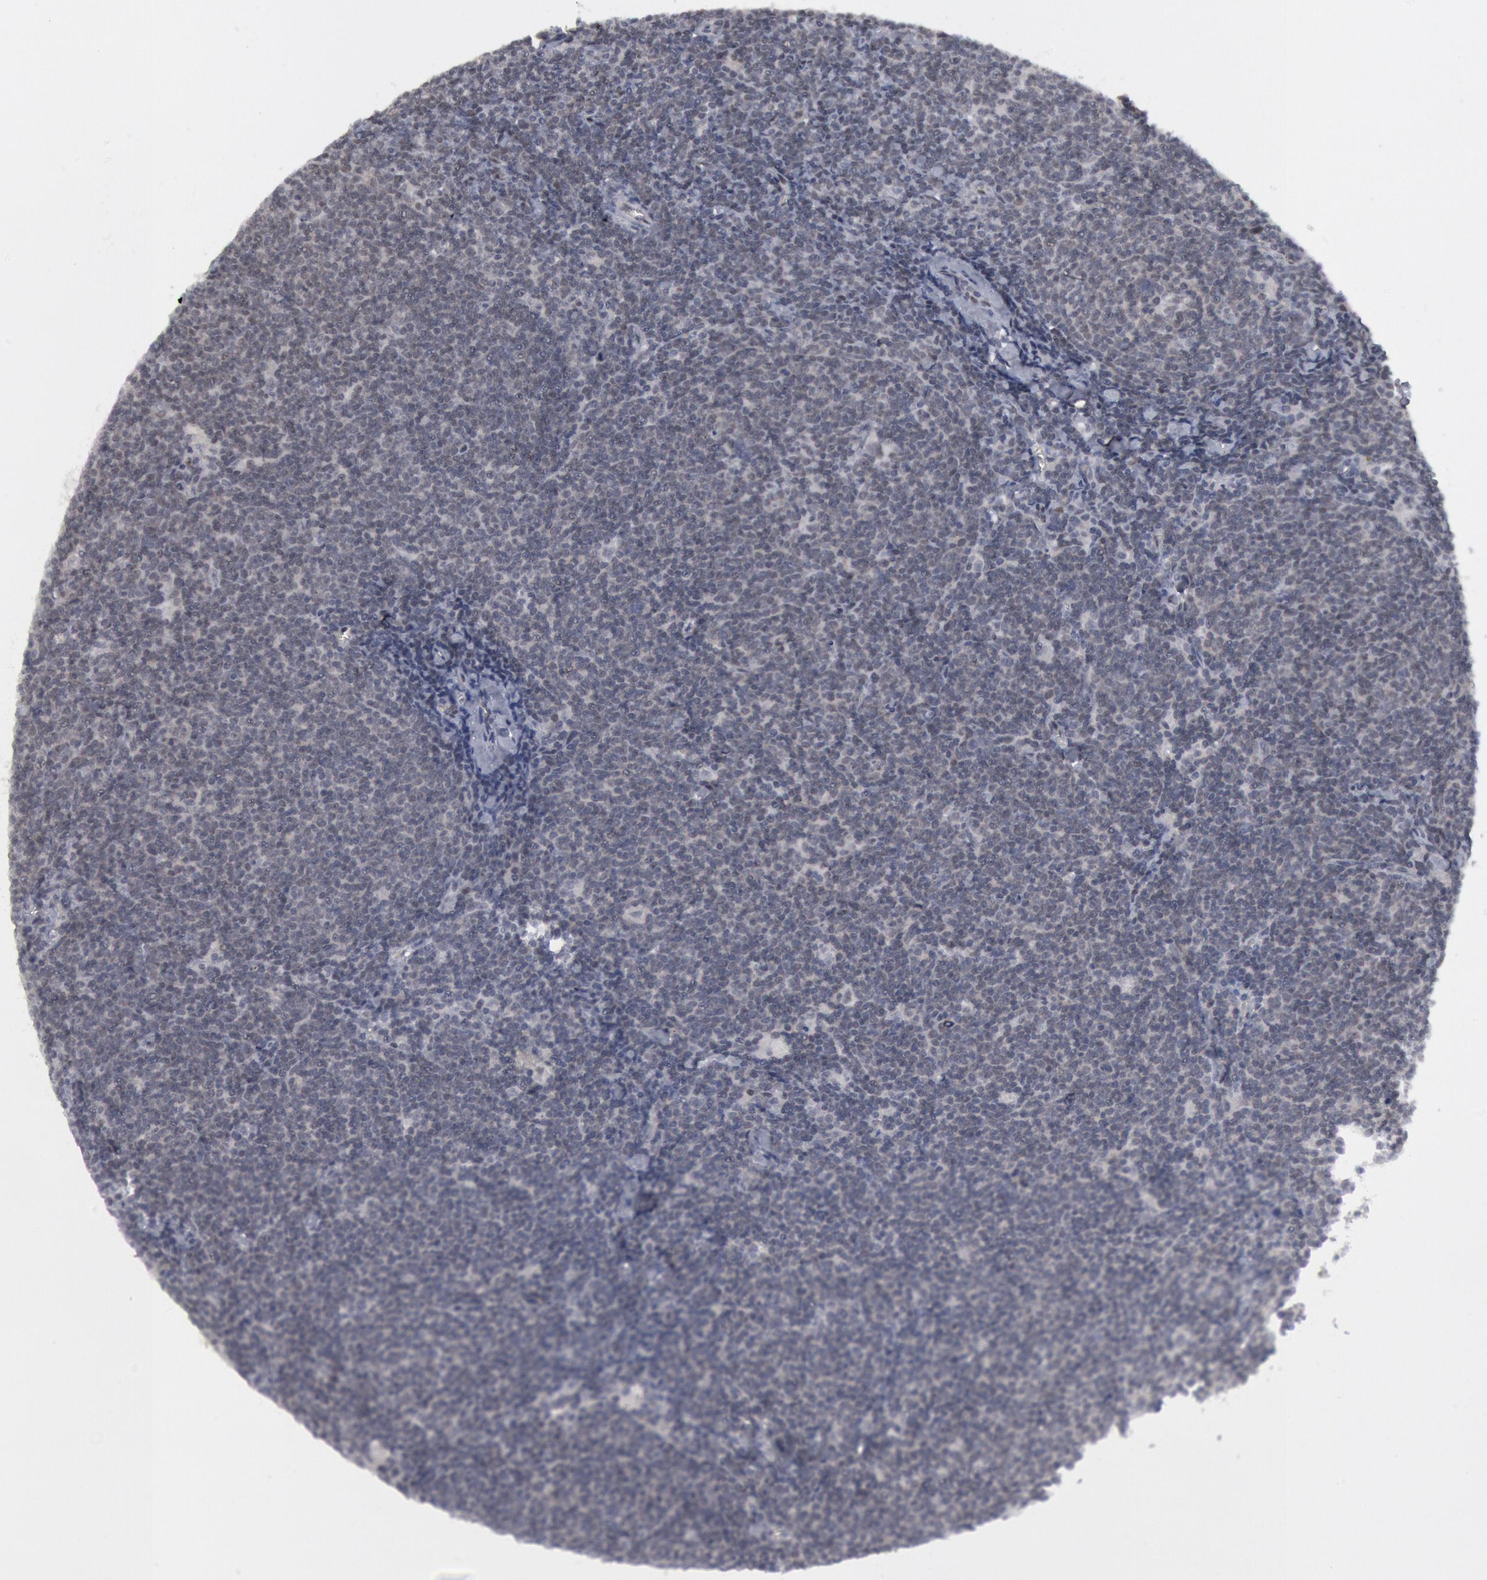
{"staining": {"intensity": "negative", "quantity": "none", "location": "none"}, "tissue": "lymphoma", "cell_type": "Tumor cells", "image_type": "cancer", "snomed": [{"axis": "morphology", "description": "Malignant lymphoma, non-Hodgkin's type, Low grade"}, {"axis": "topography", "description": "Lymph node"}], "caption": "IHC histopathology image of neoplastic tissue: human low-grade malignant lymphoma, non-Hodgkin's type stained with DAB reveals no significant protein expression in tumor cells.", "gene": "FOXO1", "patient": {"sex": "male", "age": 65}}